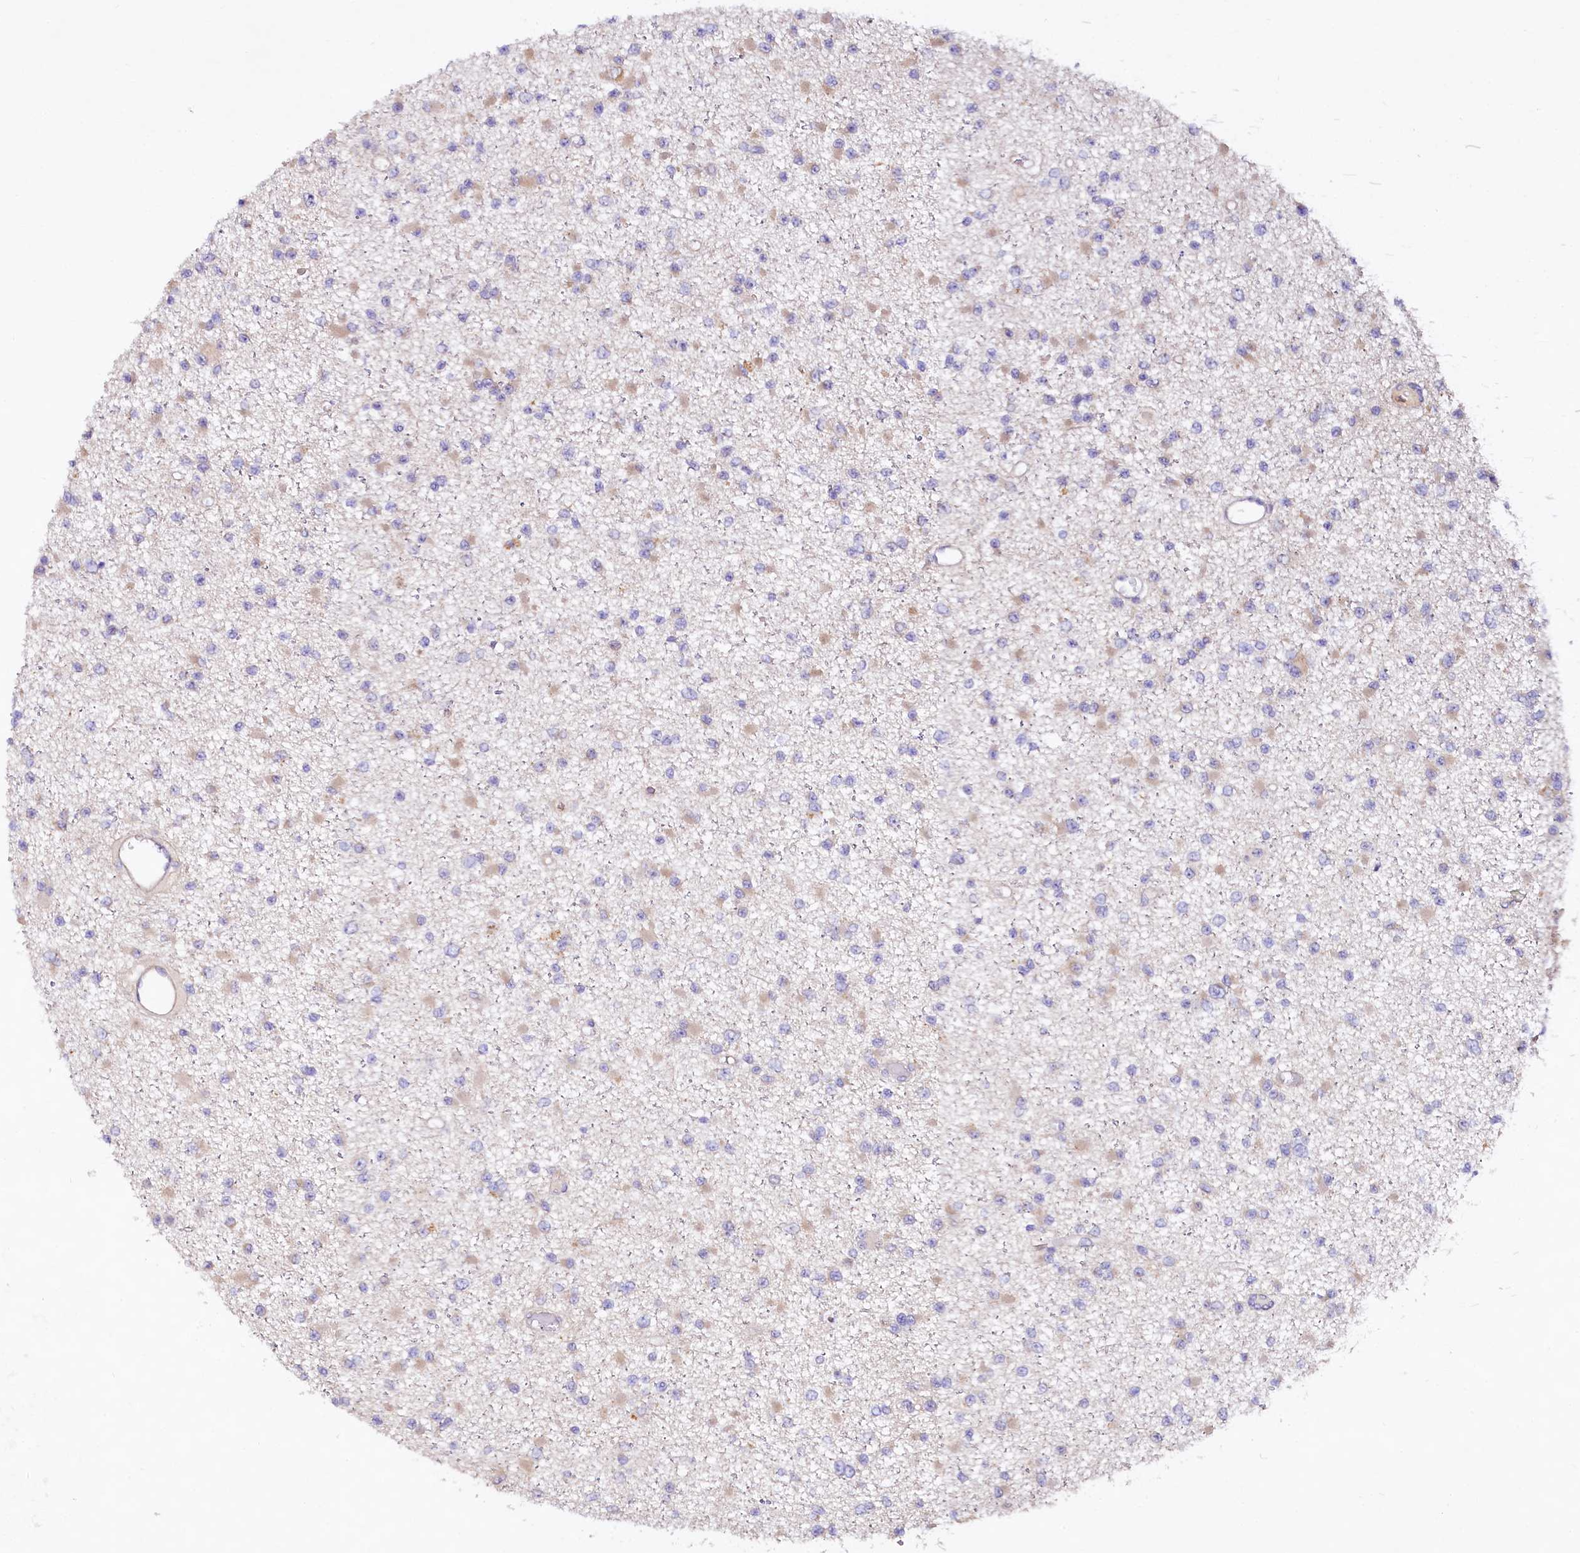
{"staining": {"intensity": "negative", "quantity": "none", "location": "none"}, "tissue": "glioma", "cell_type": "Tumor cells", "image_type": "cancer", "snomed": [{"axis": "morphology", "description": "Glioma, malignant, Low grade"}, {"axis": "topography", "description": "Brain"}], "caption": "Immunohistochemistry photomicrograph of human glioma stained for a protein (brown), which shows no positivity in tumor cells.", "gene": "VPS11", "patient": {"sex": "female", "age": 22}}